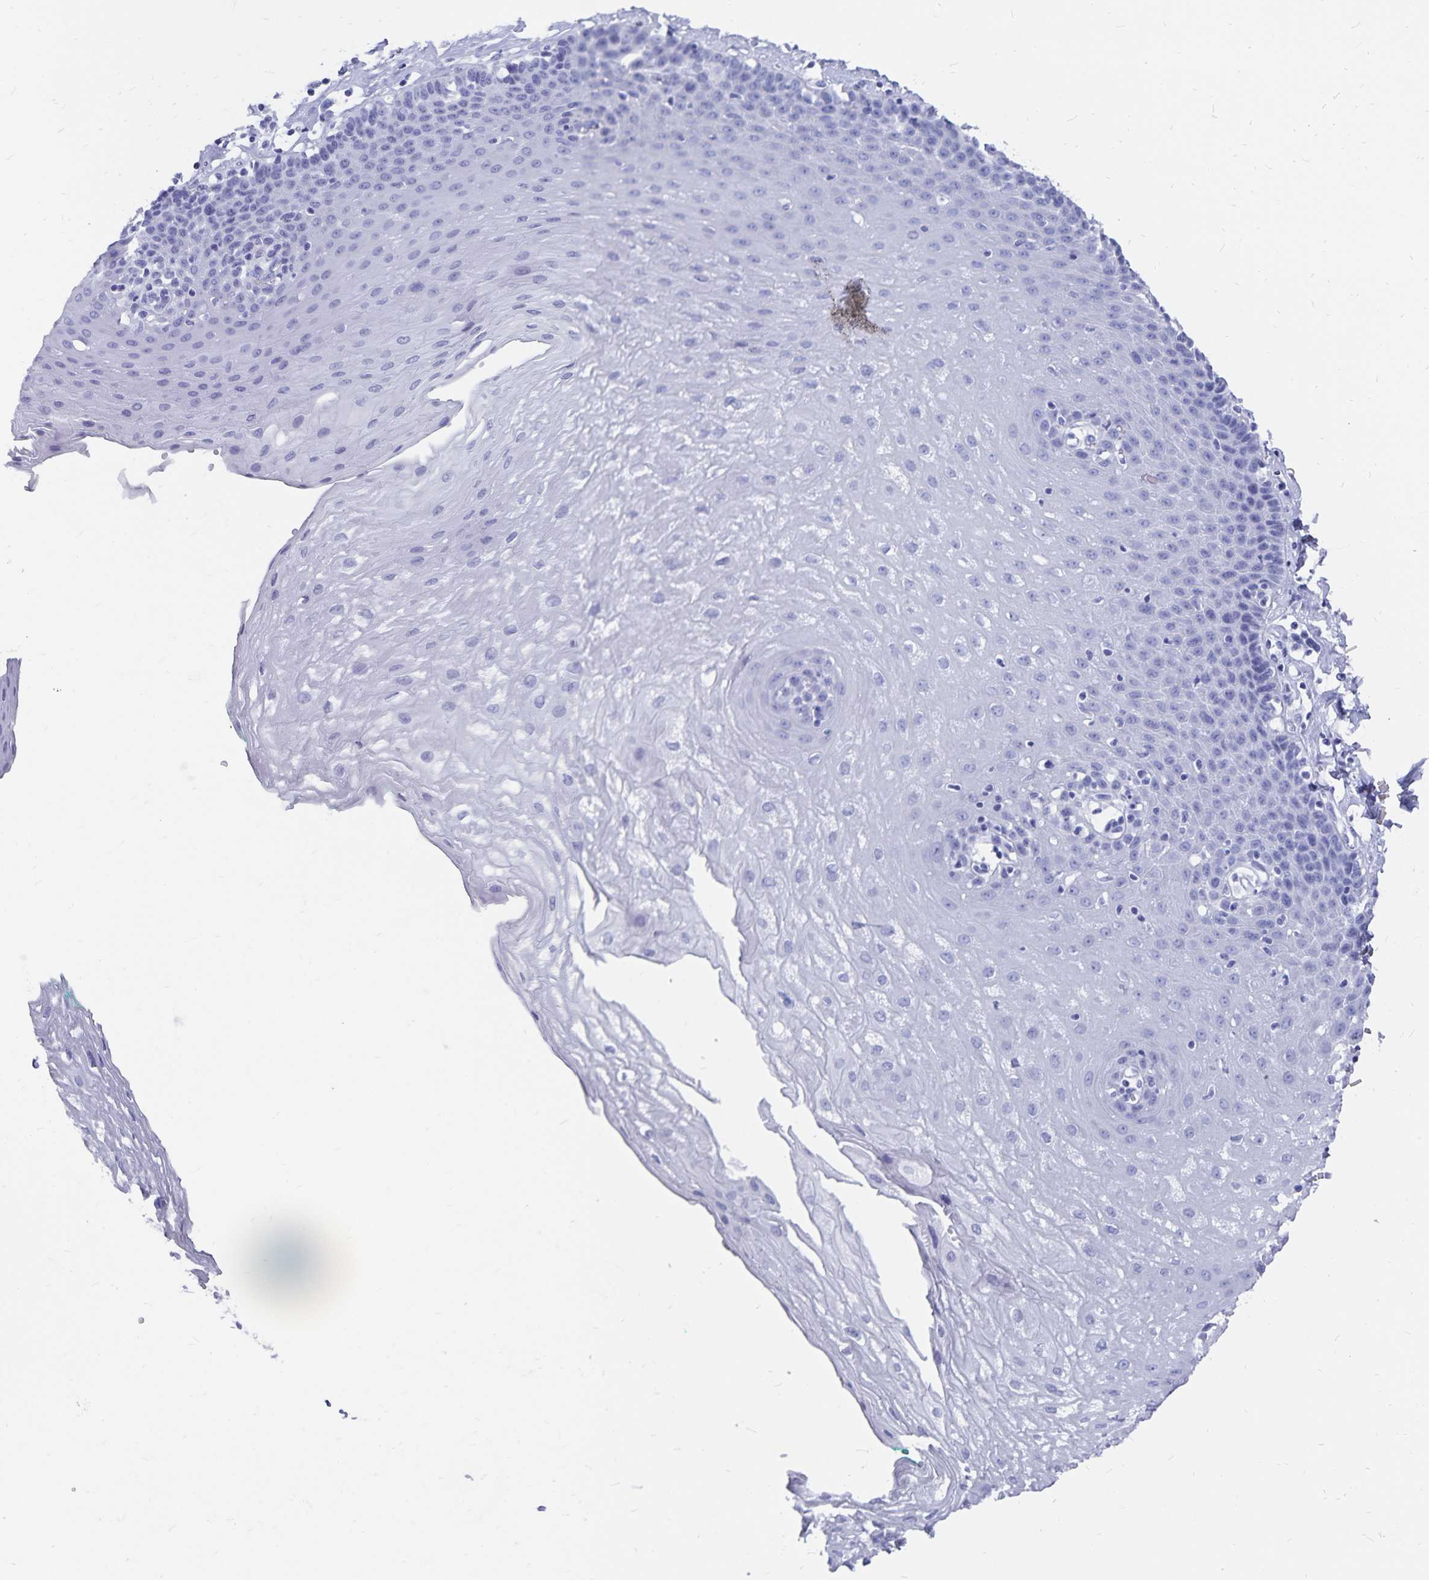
{"staining": {"intensity": "negative", "quantity": "none", "location": "none"}, "tissue": "esophagus", "cell_type": "Squamous epithelial cells", "image_type": "normal", "snomed": [{"axis": "morphology", "description": "Normal tissue, NOS"}, {"axis": "topography", "description": "Esophagus"}], "caption": "This photomicrograph is of benign esophagus stained with IHC to label a protein in brown with the nuclei are counter-stained blue. There is no staining in squamous epithelial cells. (Brightfield microscopy of DAB immunohistochemistry at high magnification).", "gene": "ADH1A", "patient": {"sex": "female", "age": 81}}